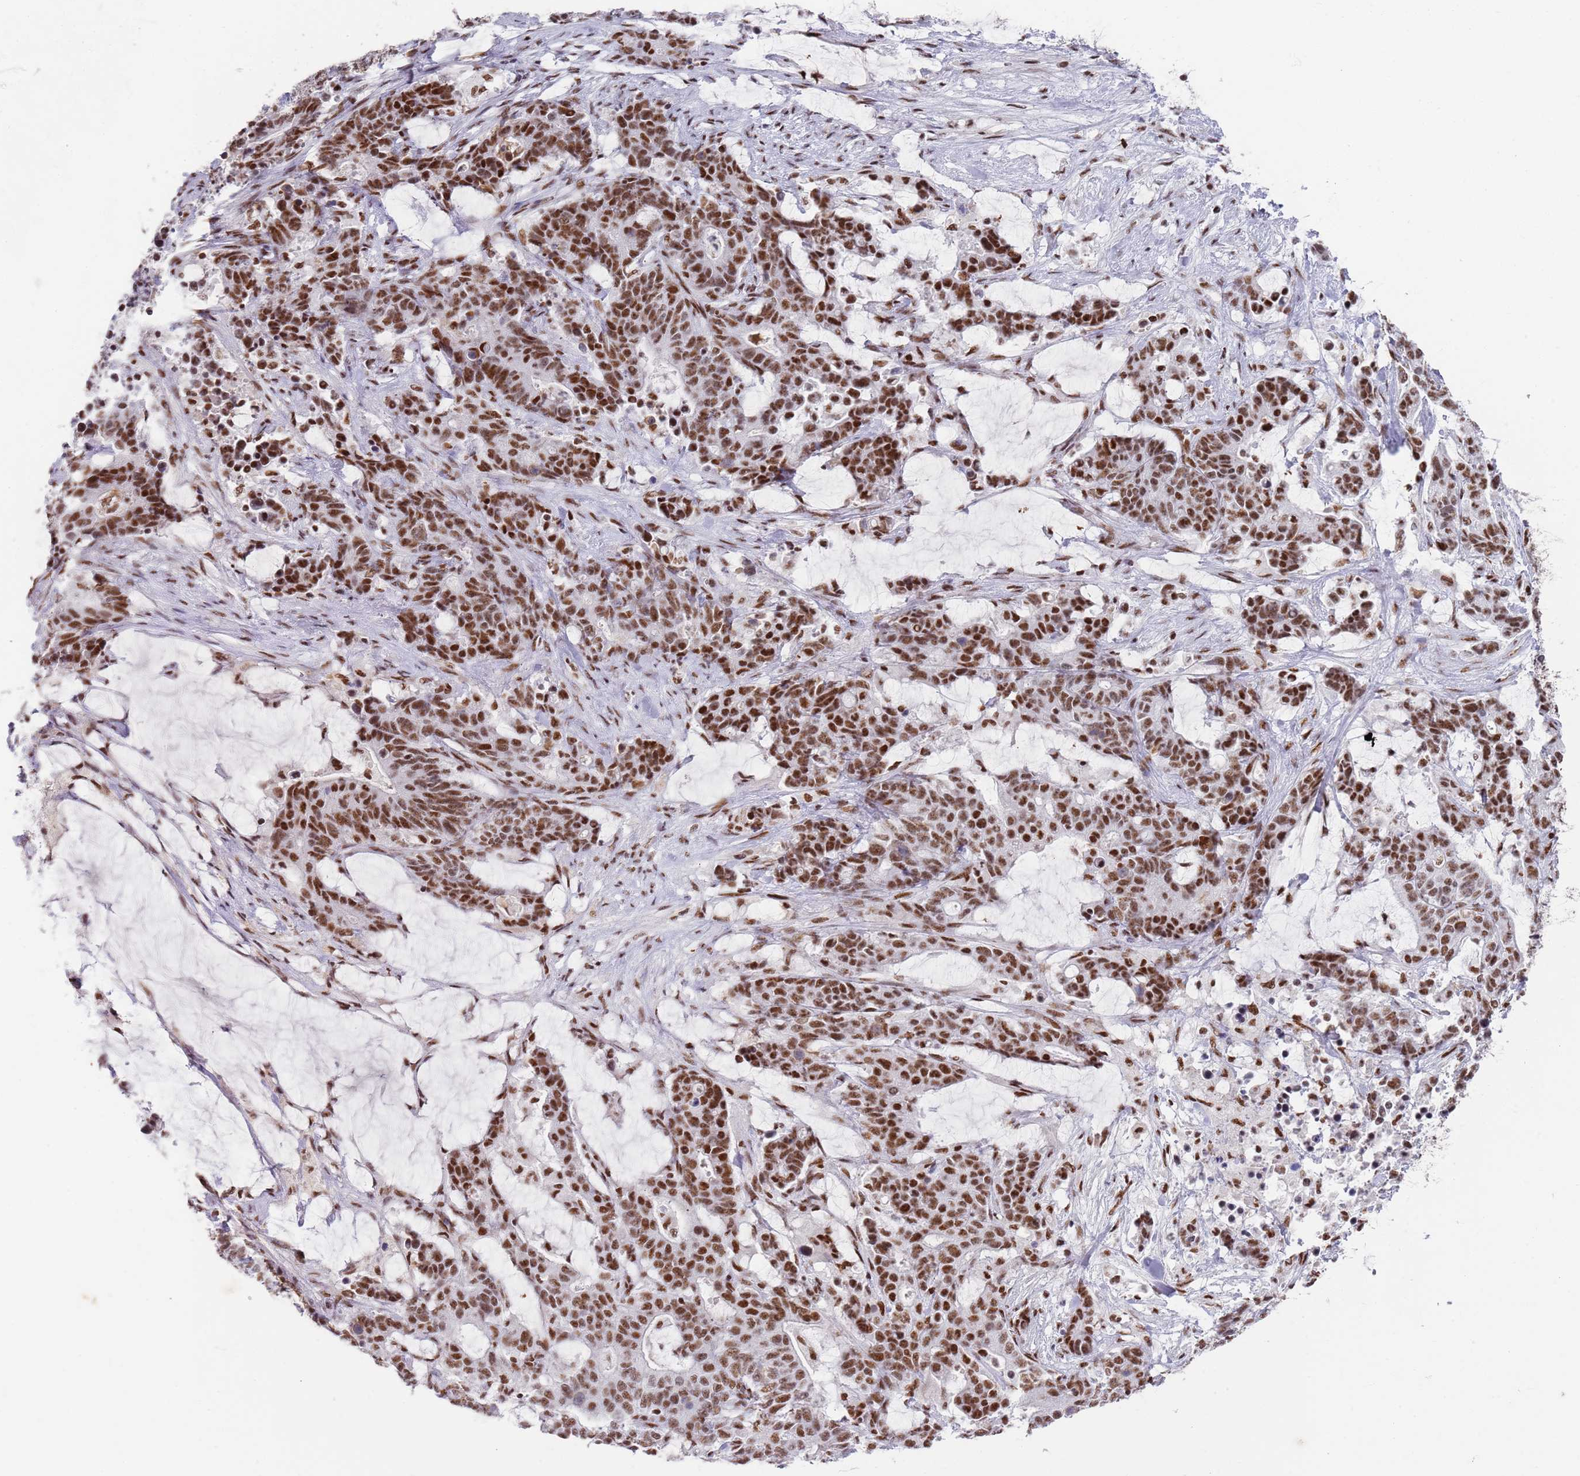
{"staining": {"intensity": "moderate", "quantity": ">75%", "location": "nuclear"}, "tissue": "stomach cancer", "cell_type": "Tumor cells", "image_type": "cancer", "snomed": [{"axis": "morphology", "description": "Normal tissue, NOS"}, {"axis": "morphology", "description": "Adenocarcinoma, NOS"}, {"axis": "topography", "description": "Stomach"}], "caption": "Immunohistochemical staining of human stomach cancer (adenocarcinoma) demonstrates medium levels of moderate nuclear positivity in about >75% of tumor cells.", "gene": "AKAP8L", "patient": {"sex": "female", "age": 64}}